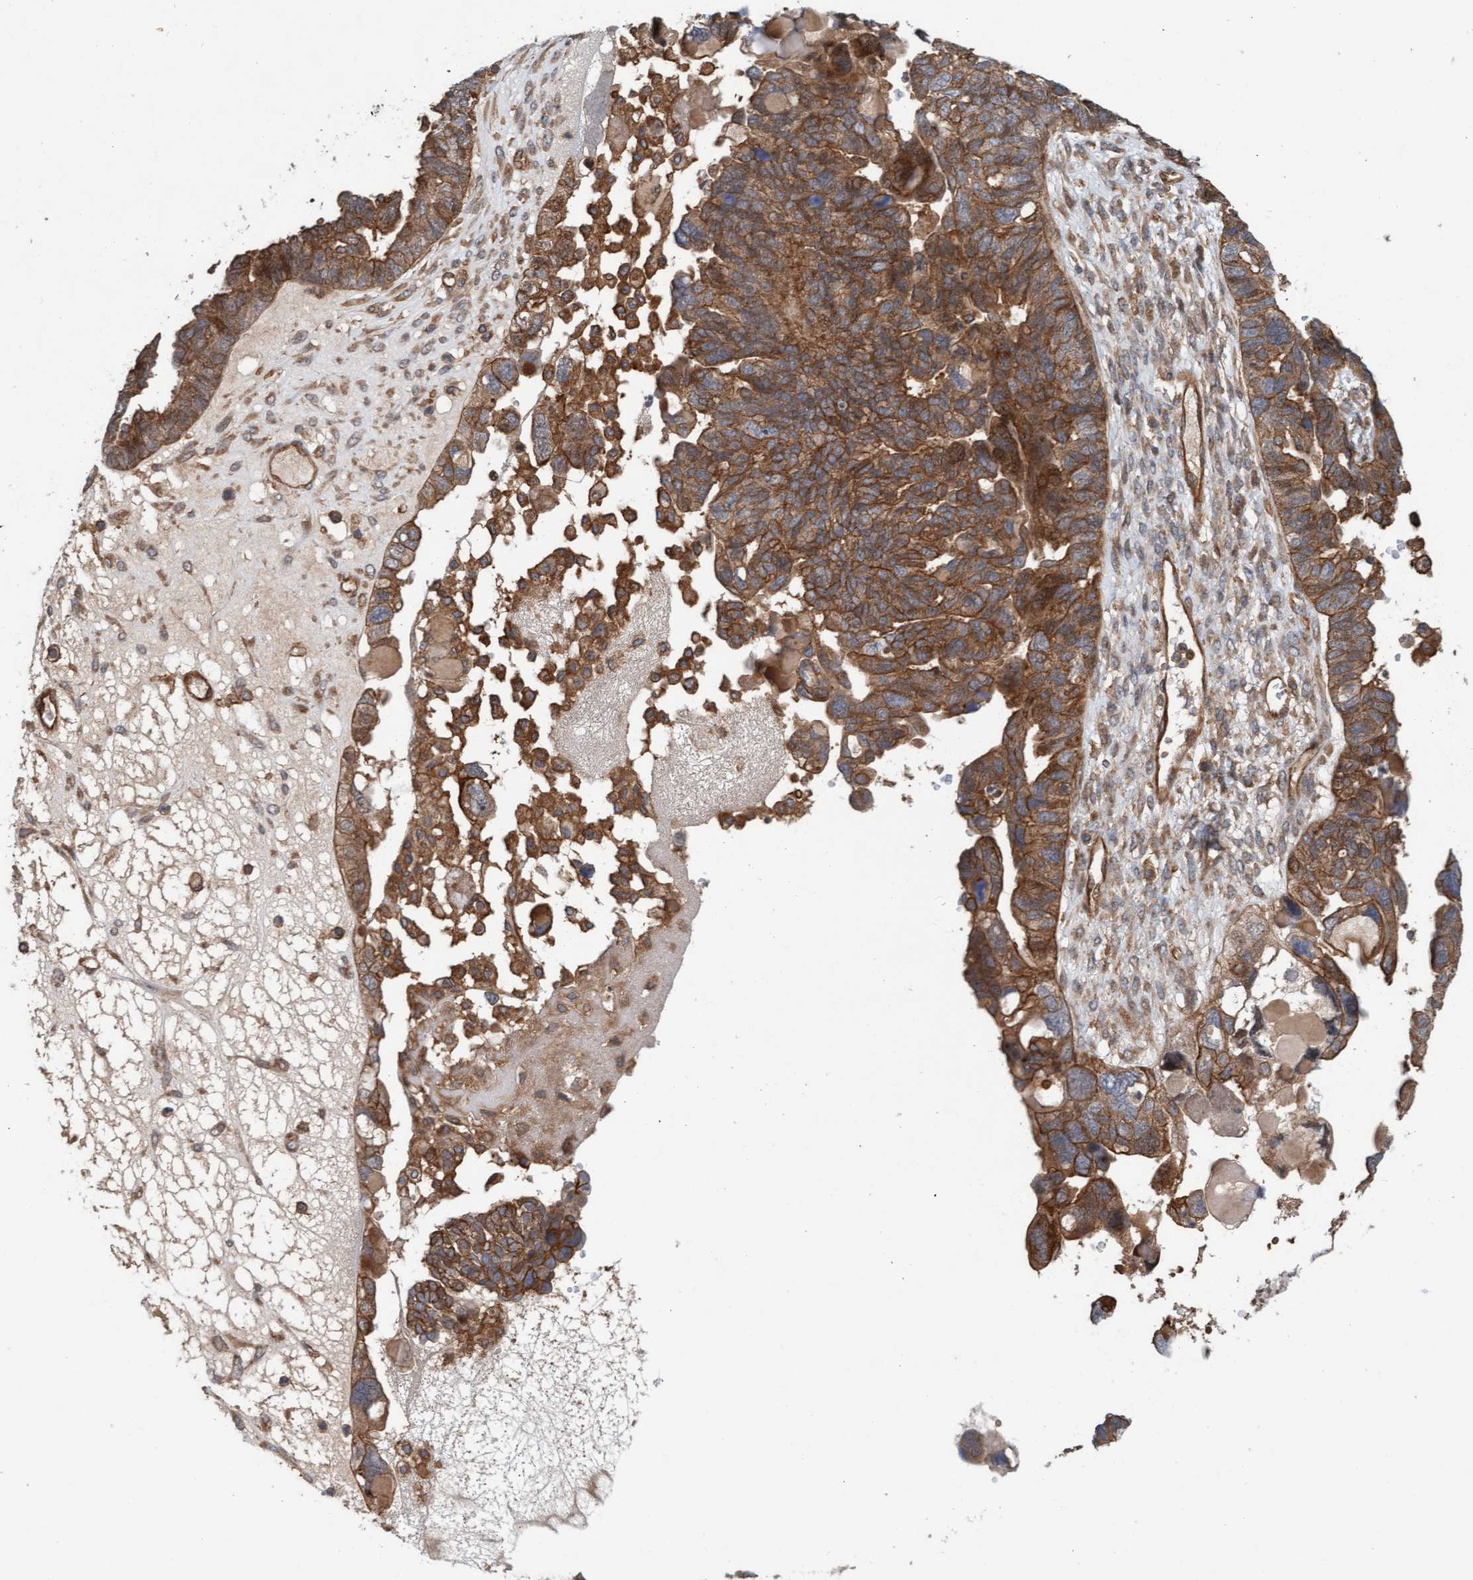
{"staining": {"intensity": "moderate", "quantity": ">75%", "location": "cytoplasmic/membranous"}, "tissue": "ovarian cancer", "cell_type": "Tumor cells", "image_type": "cancer", "snomed": [{"axis": "morphology", "description": "Cystadenocarcinoma, serous, NOS"}, {"axis": "topography", "description": "Ovary"}], "caption": "Immunohistochemistry (DAB) staining of human ovarian serous cystadenocarcinoma exhibits moderate cytoplasmic/membranous protein staining in approximately >75% of tumor cells.", "gene": "ERAL1", "patient": {"sex": "female", "age": 79}}